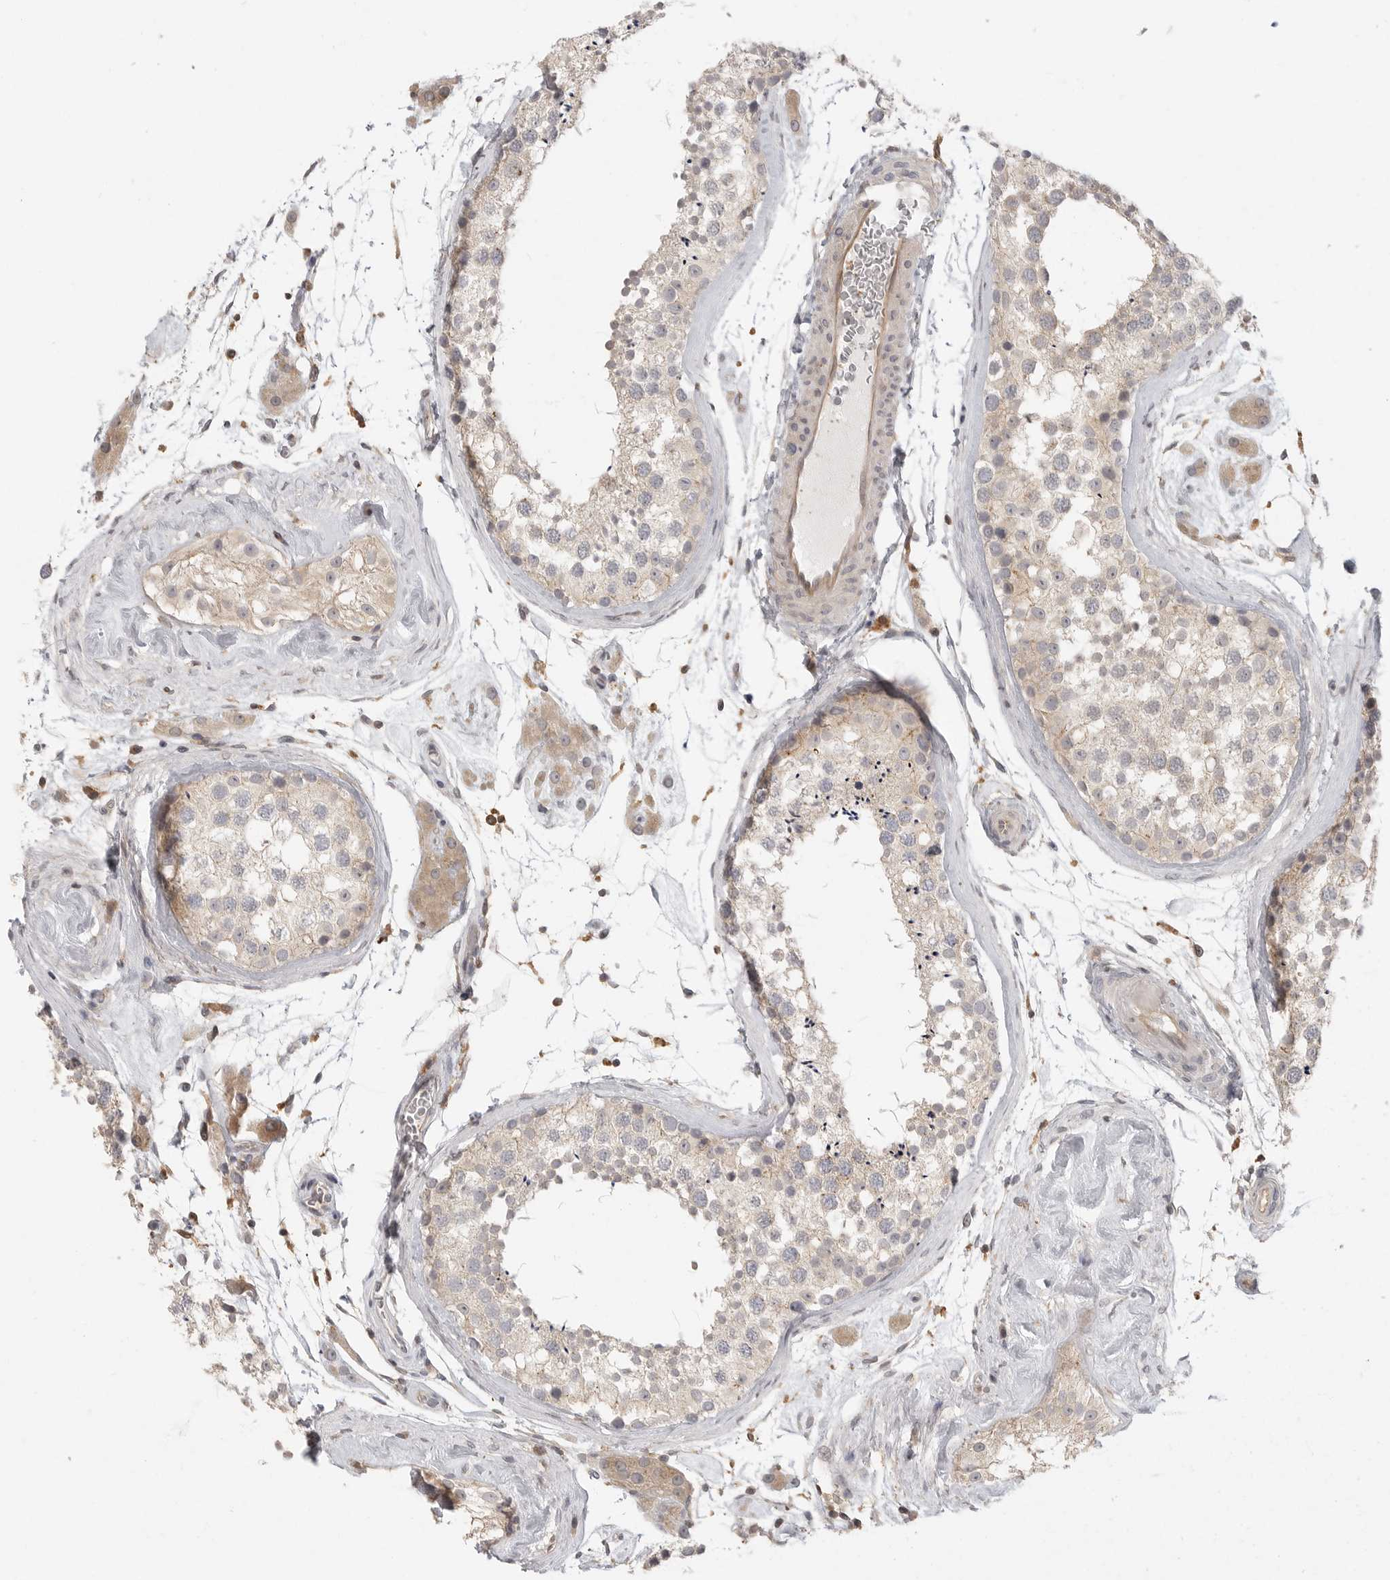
{"staining": {"intensity": "weak", "quantity": "<25%", "location": "cytoplasmic/membranous"}, "tissue": "testis", "cell_type": "Cells in seminiferous ducts", "image_type": "normal", "snomed": [{"axis": "morphology", "description": "Normal tissue, NOS"}, {"axis": "topography", "description": "Testis"}], "caption": "Normal testis was stained to show a protein in brown. There is no significant expression in cells in seminiferous ducts. Brightfield microscopy of IHC stained with DAB (brown) and hematoxylin (blue), captured at high magnification.", "gene": "DBNL", "patient": {"sex": "male", "age": 46}}